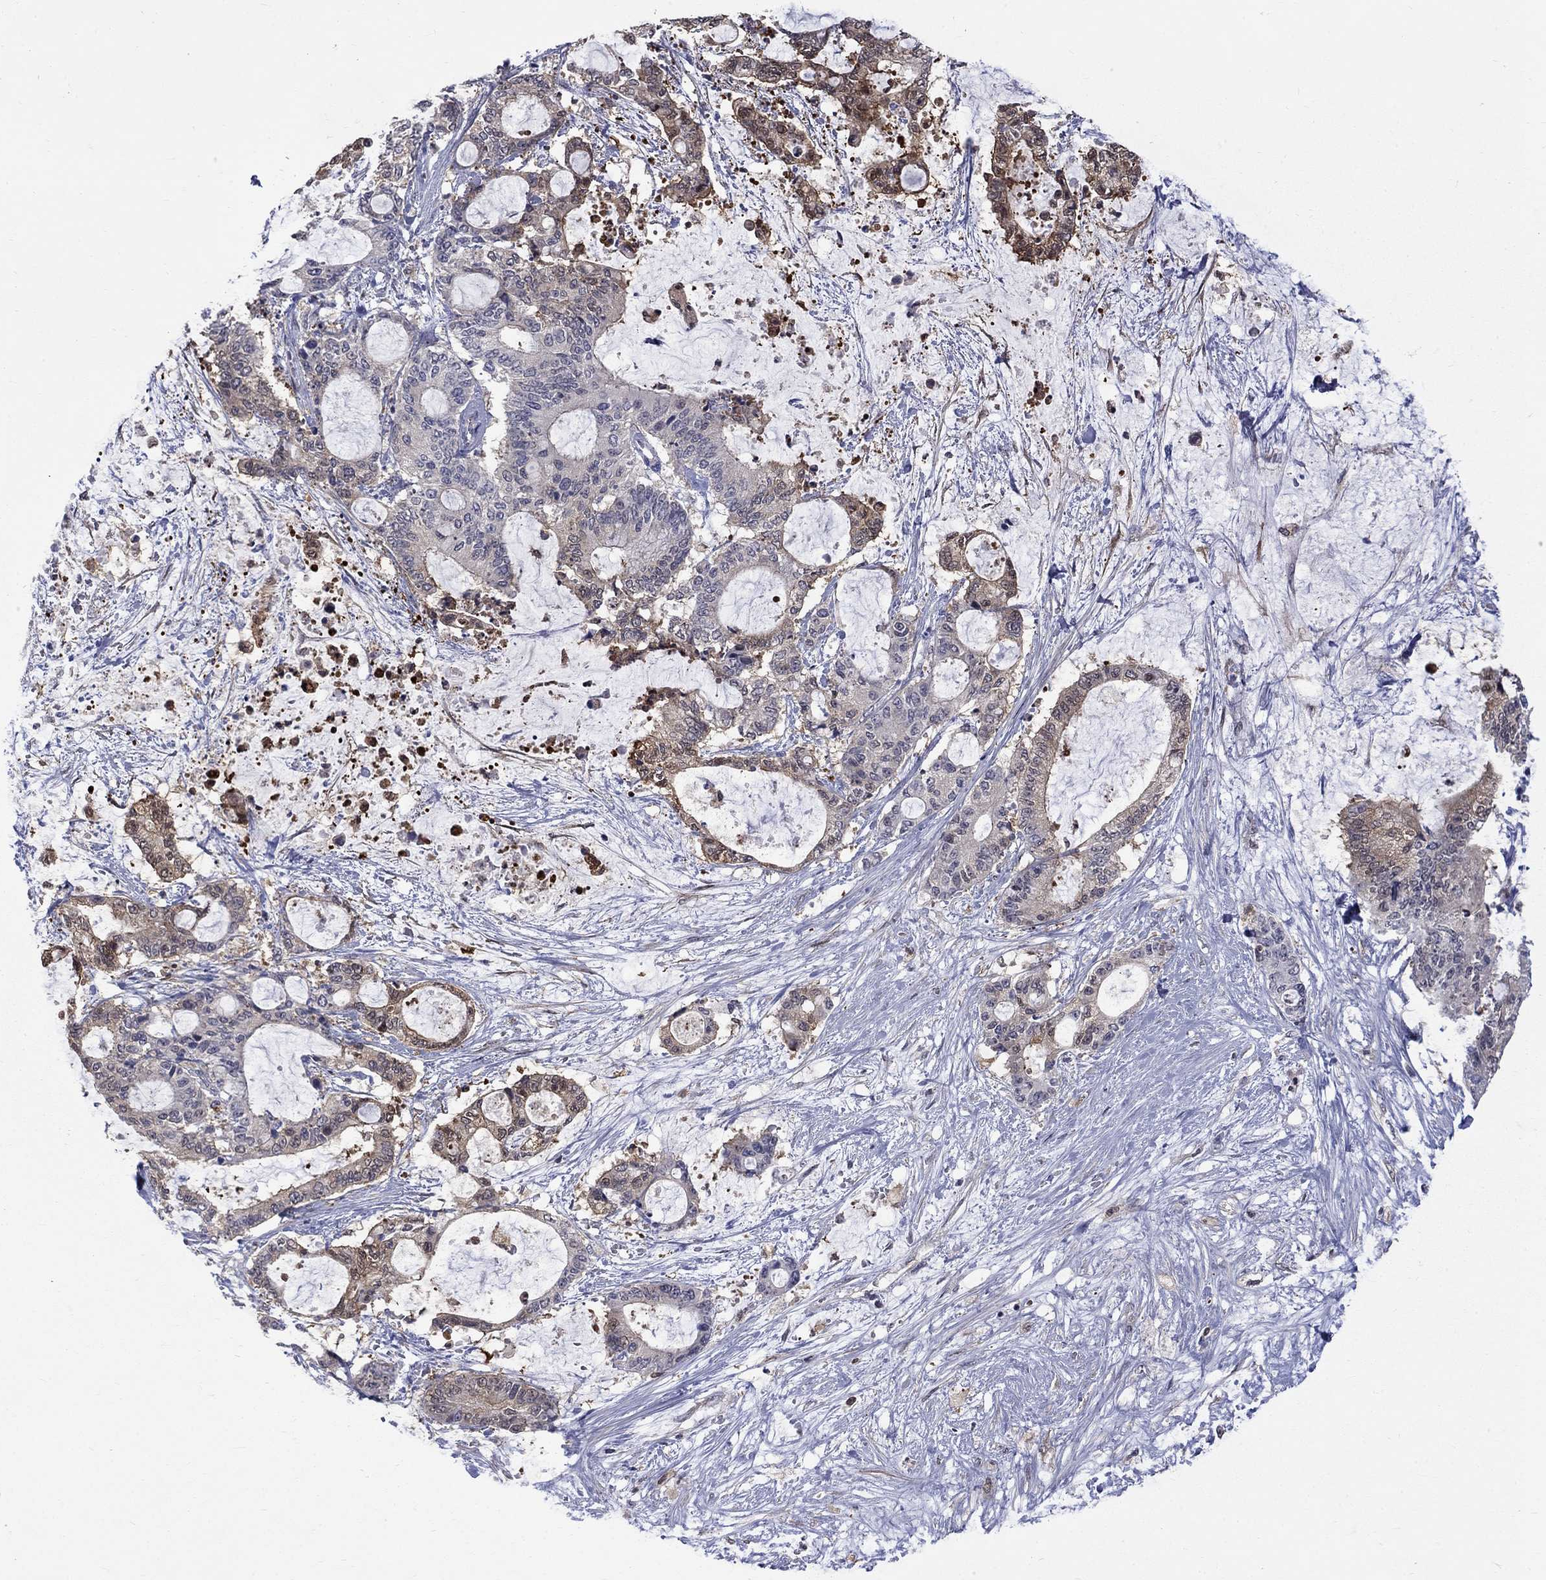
{"staining": {"intensity": "negative", "quantity": "none", "location": "none"}, "tissue": "liver cancer", "cell_type": "Tumor cells", "image_type": "cancer", "snomed": [{"axis": "morphology", "description": "Normal tissue, NOS"}, {"axis": "morphology", "description": "Cholangiocarcinoma"}, {"axis": "topography", "description": "Liver"}, {"axis": "topography", "description": "Peripheral nerve tissue"}], "caption": "IHC image of human liver cancer stained for a protein (brown), which demonstrates no positivity in tumor cells. (Brightfield microscopy of DAB immunohistochemistry (IHC) at high magnification).", "gene": "HKDC1", "patient": {"sex": "female", "age": 73}}